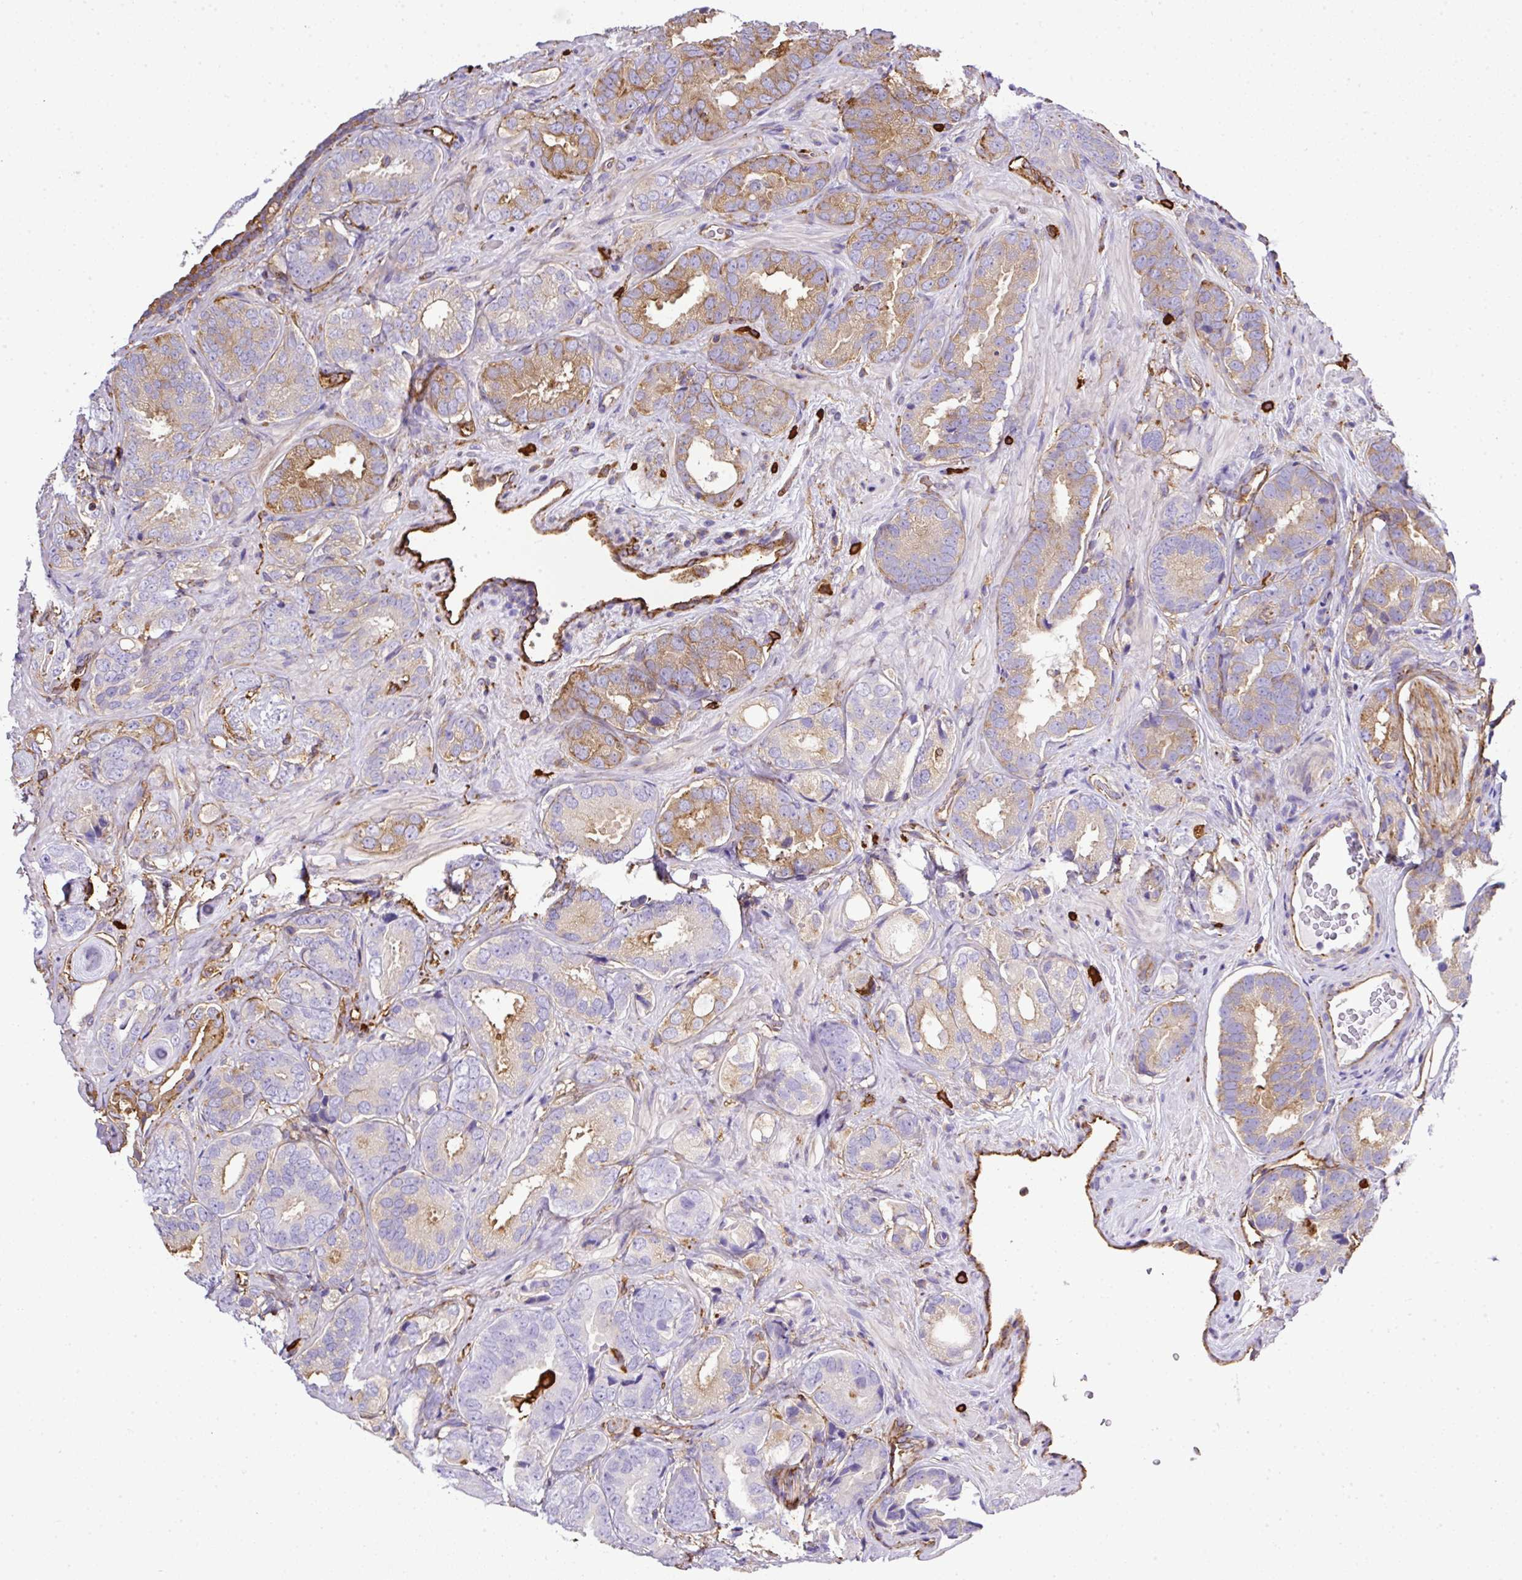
{"staining": {"intensity": "moderate", "quantity": "25%-75%", "location": "cytoplasmic/membranous"}, "tissue": "prostate cancer", "cell_type": "Tumor cells", "image_type": "cancer", "snomed": [{"axis": "morphology", "description": "Adenocarcinoma, High grade"}, {"axis": "topography", "description": "Prostate"}], "caption": "A micrograph of prostate cancer (adenocarcinoma (high-grade)) stained for a protein reveals moderate cytoplasmic/membranous brown staining in tumor cells. Ihc stains the protein in brown and the nuclei are stained blue.", "gene": "MAGEB5", "patient": {"sex": "male", "age": 71}}